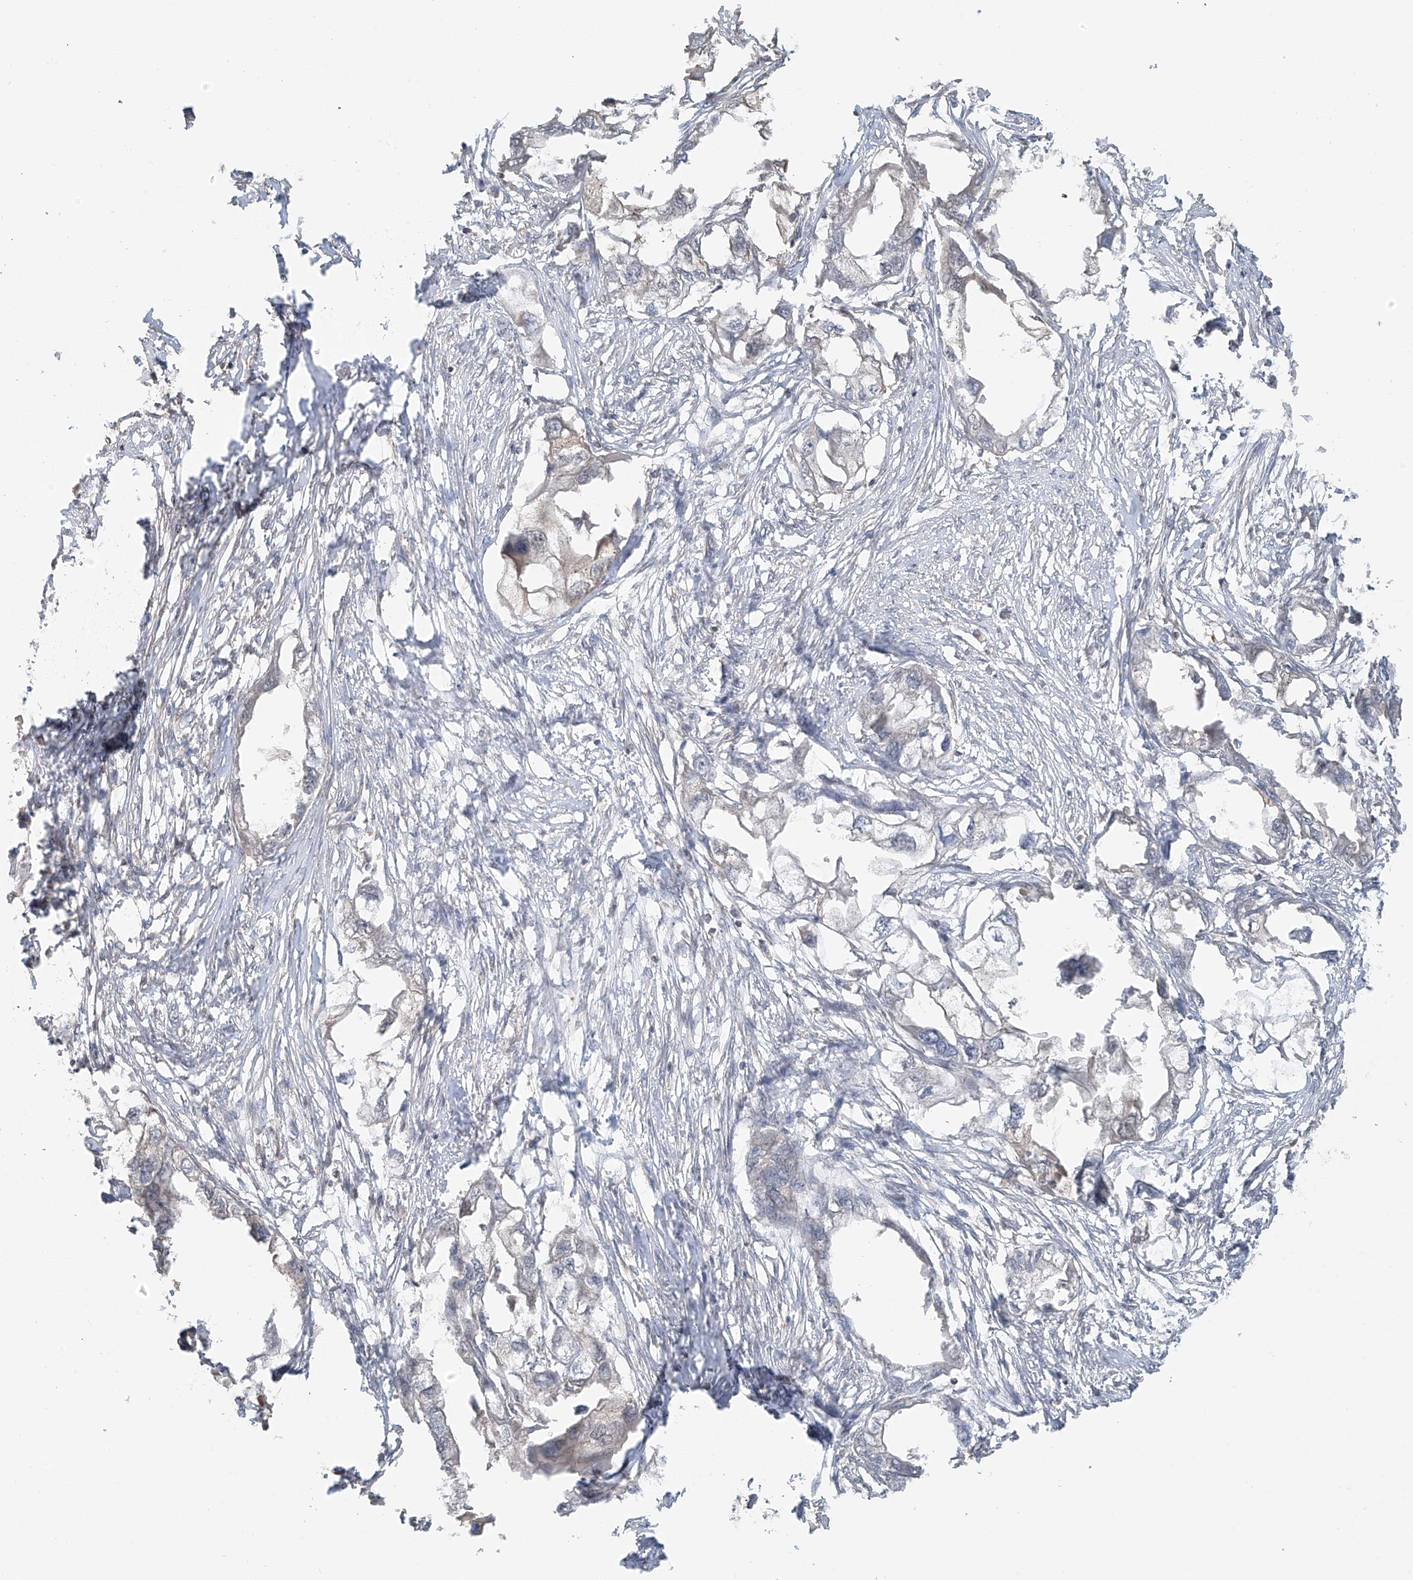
{"staining": {"intensity": "negative", "quantity": "none", "location": "none"}, "tissue": "endometrial cancer", "cell_type": "Tumor cells", "image_type": "cancer", "snomed": [{"axis": "morphology", "description": "Adenocarcinoma, NOS"}, {"axis": "morphology", "description": "Adenocarcinoma, metastatic, NOS"}, {"axis": "topography", "description": "Adipose tissue"}, {"axis": "topography", "description": "Endometrium"}], "caption": "Immunohistochemistry (IHC) photomicrograph of endometrial cancer (adenocarcinoma) stained for a protein (brown), which shows no expression in tumor cells.", "gene": "HDDC2", "patient": {"sex": "female", "age": 67}}